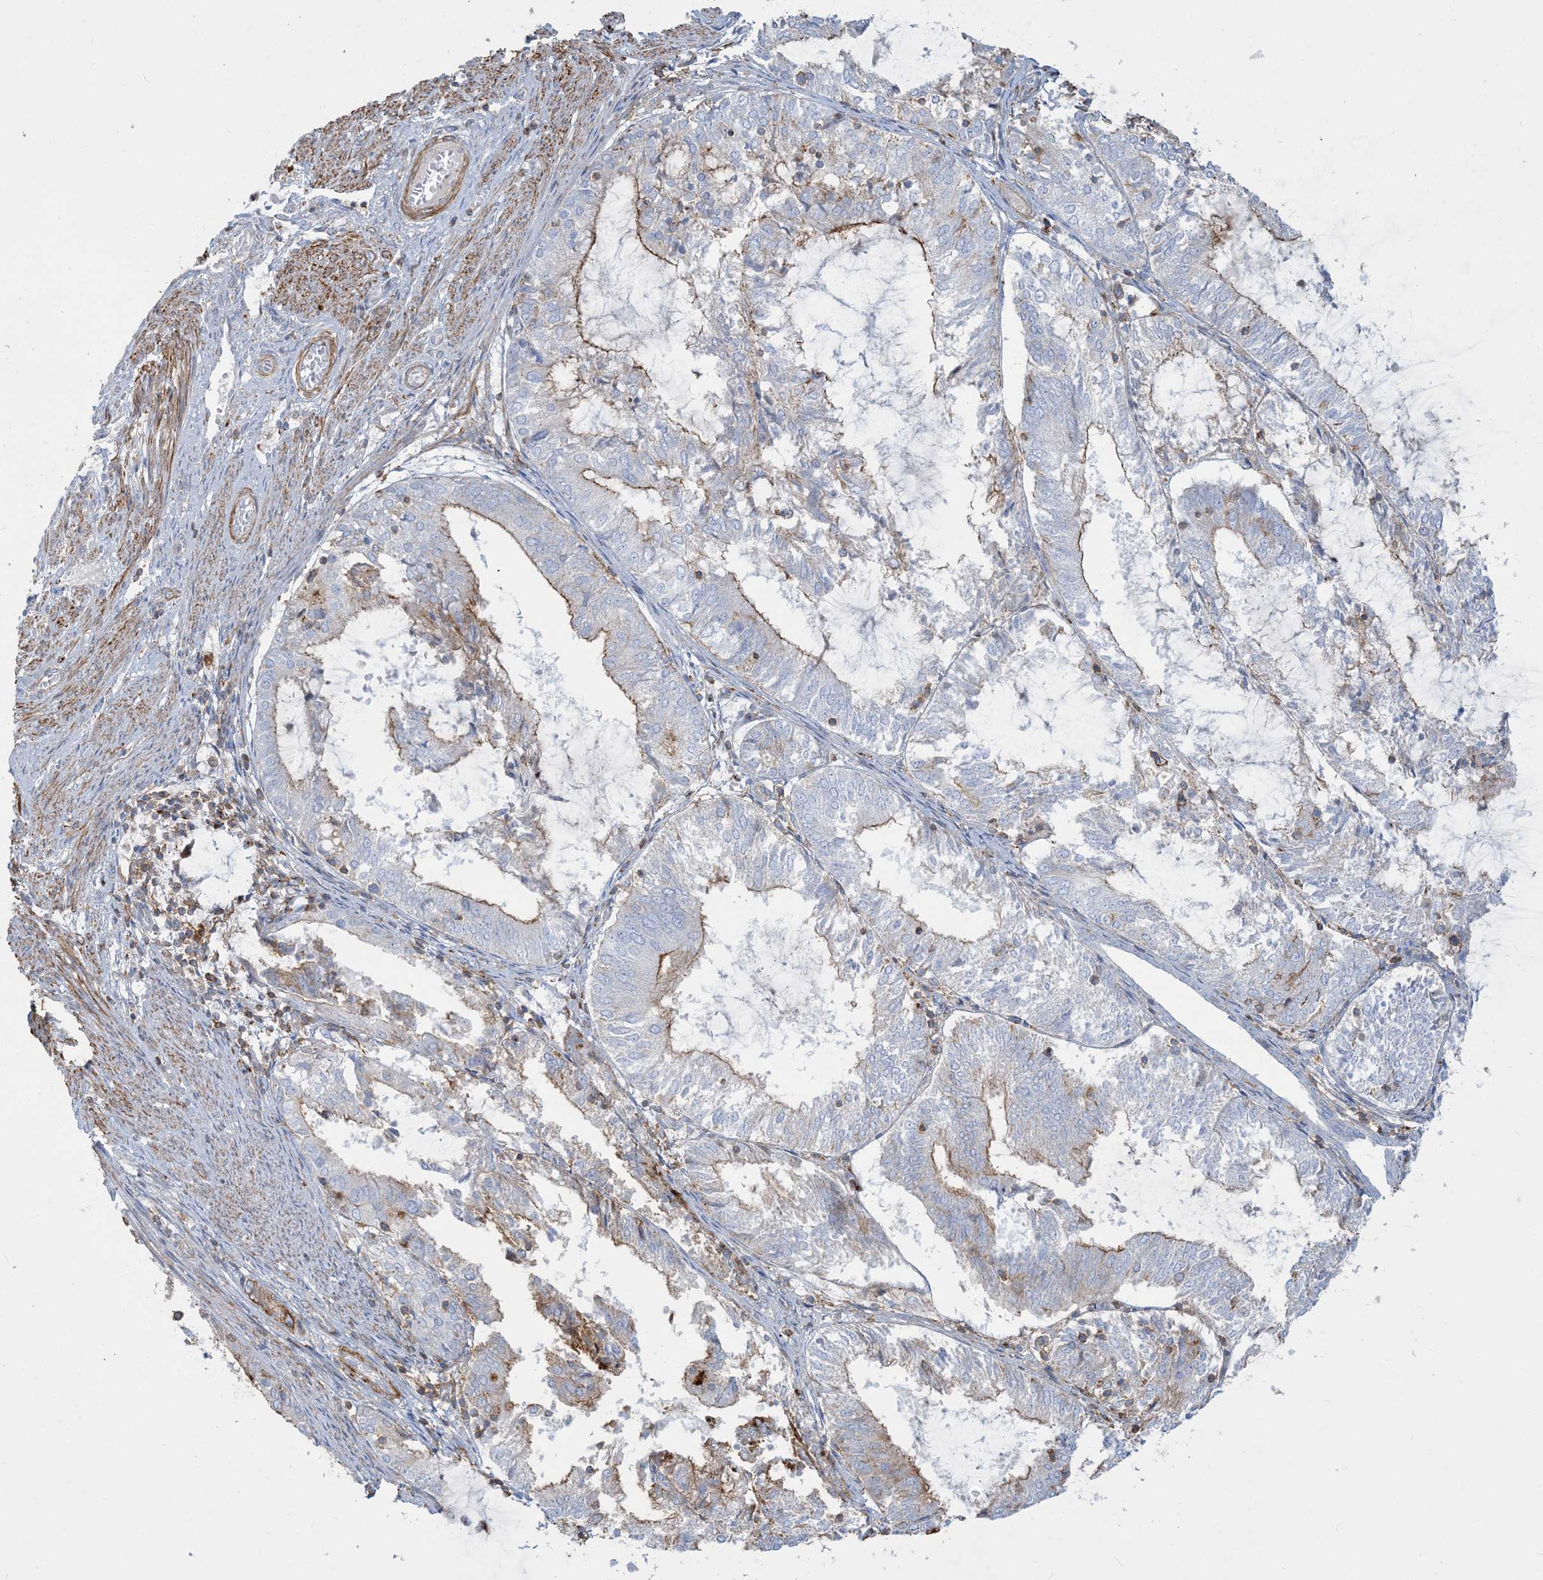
{"staining": {"intensity": "moderate", "quantity": "<25%", "location": "cytoplasmic/membranous"}, "tissue": "endometrial cancer", "cell_type": "Tumor cells", "image_type": "cancer", "snomed": [{"axis": "morphology", "description": "Adenocarcinoma, NOS"}, {"axis": "topography", "description": "Endometrium"}], "caption": "Adenocarcinoma (endometrial) was stained to show a protein in brown. There is low levels of moderate cytoplasmic/membranous staining in about <25% of tumor cells.", "gene": "GTF3C2", "patient": {"sex": "female", "age": 81}}